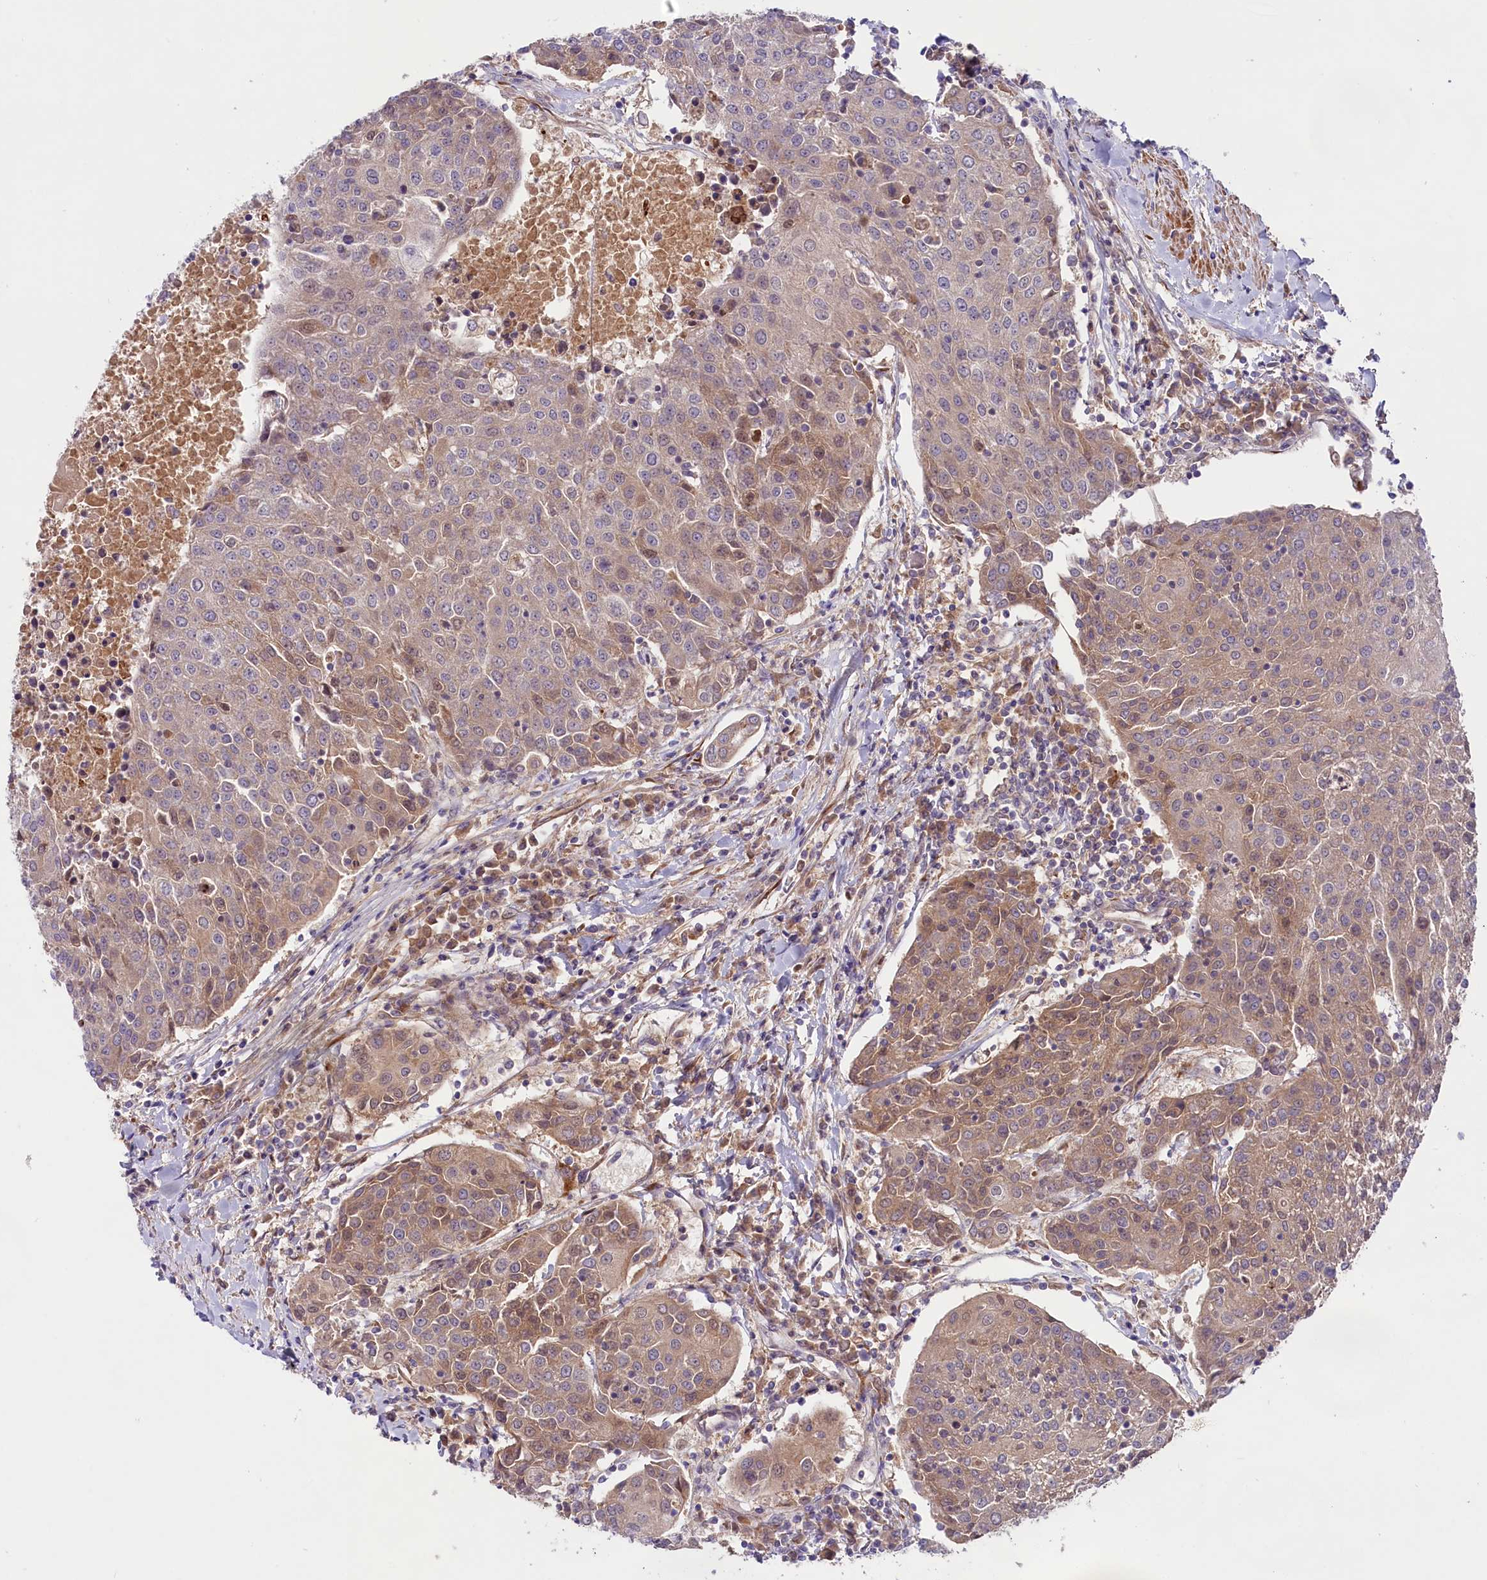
{"staining": {"intensity": "moderate", "quantity": "<25%", "location": "cytoplasmic/membranous,nuclear"}, "tissue": "urothelial cancer", "cell_type": "Tumor cells", "image_type": "cancer", "snomed": [{"axis": "morphology", "description": "Urothelial carcinoma, High grade"}, {"axis": "topography", "description": "Urinary bladder"}], "caption": "Immunohistochemical staining of human high-grade urothelial carcinoma exhibits moderate cytoplasmic/membranous and nuclear protein positivity in approximately <25% of tumor cells. (DAB IHC, brown staining for protein, blue staining for nuclei).", "gene": "COG8", "patient": {"sex": "female", "age": 85}}